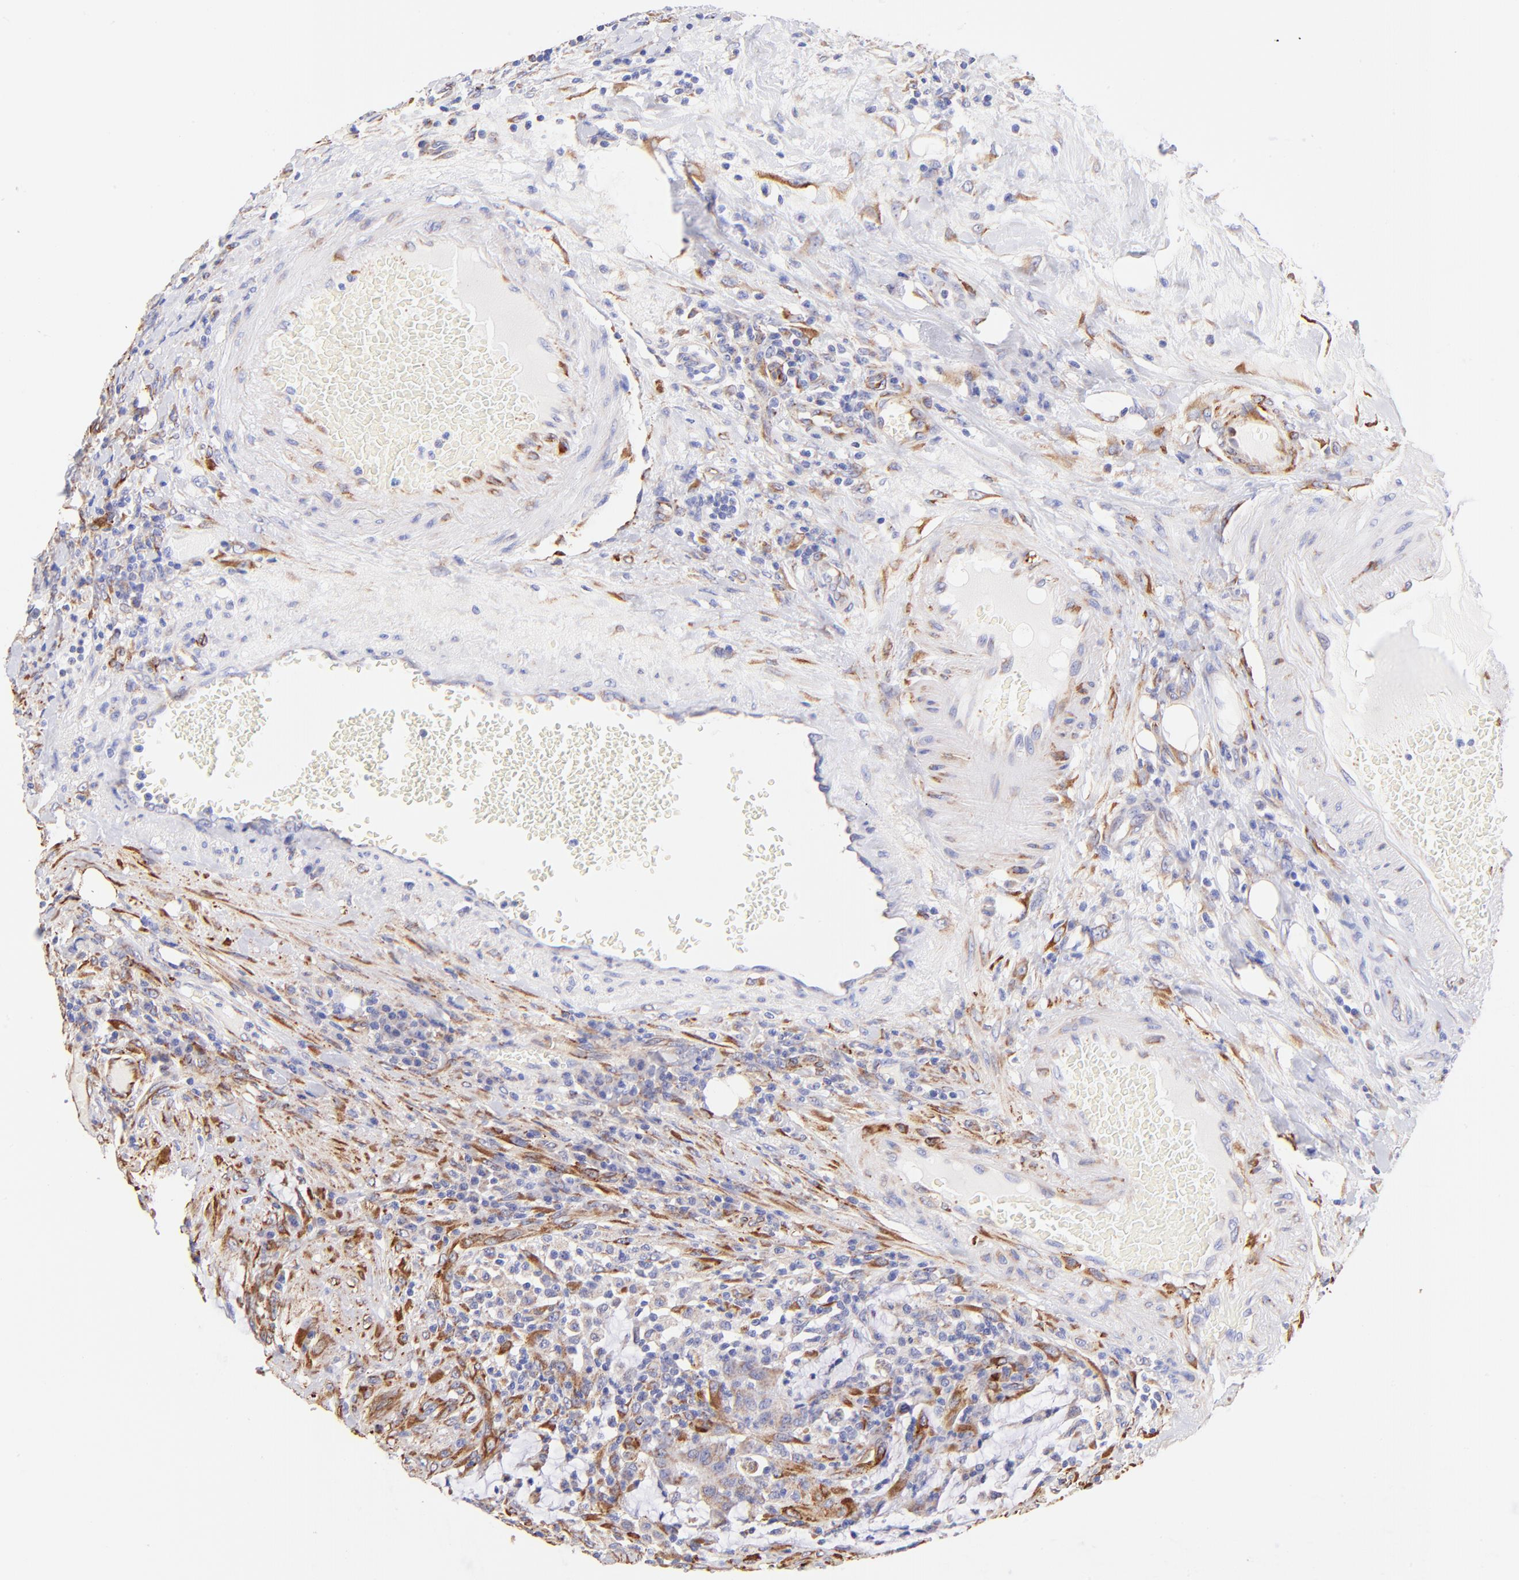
{"staining": {"intensity": "weak", "quantity": ">75%", "location": "cytoplasmic/membranous"}, "tissue": "colorectal cancer", "cell_type": "Tumor cells", "image_type": "cancer", "snomed": [{"axis": "morphology", "description": "Adenocarcinoma, NOS"}, {"axis": "topography", "description": "Colon"}], "caption": "Protein expression by immunohistochemistry (IHC) displays weak cytoplasmic/membranous staining in approximately >75% of tumor cells in colorectal adenocarcinoma.", "gene": "SPARC", "patient": {"sex": "male", "age": 54}}